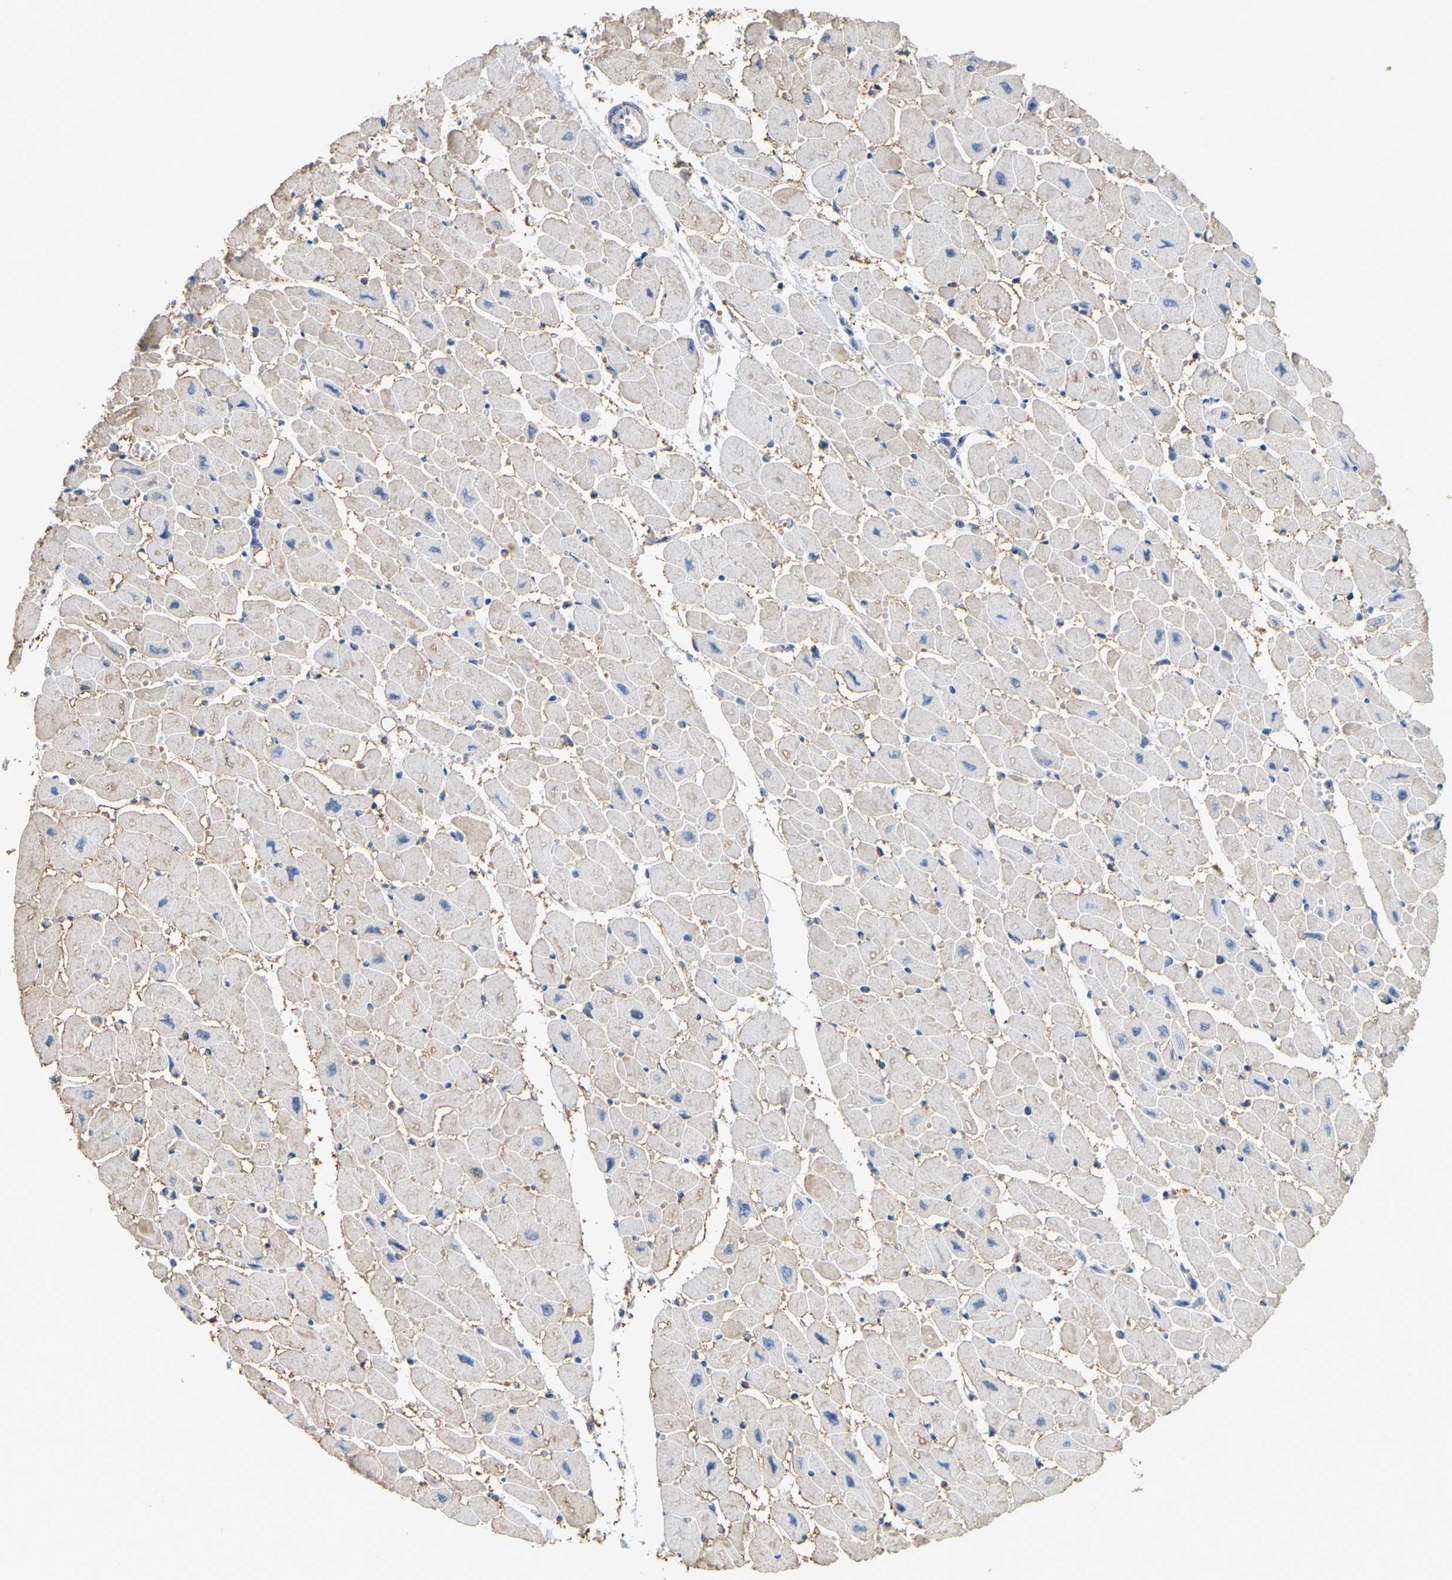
{"staining": {"intensity": "negative", "quantity": "none", "location": "none"}, "tissue": "heart muscle", "cell_type": "Cardiomyocytes", "image_type": "normal", "snomed": [{"axis": "morphology", "description": "Normal tissue, NOS"}, {"axis": "topography", "description": "Heart"}], "caption": "The histopathology image reveals no significant staining in cardiomyocytes of heart muscle.", "gene": "SERPINB5", "patient": {"sex": "female", "age": 54}}